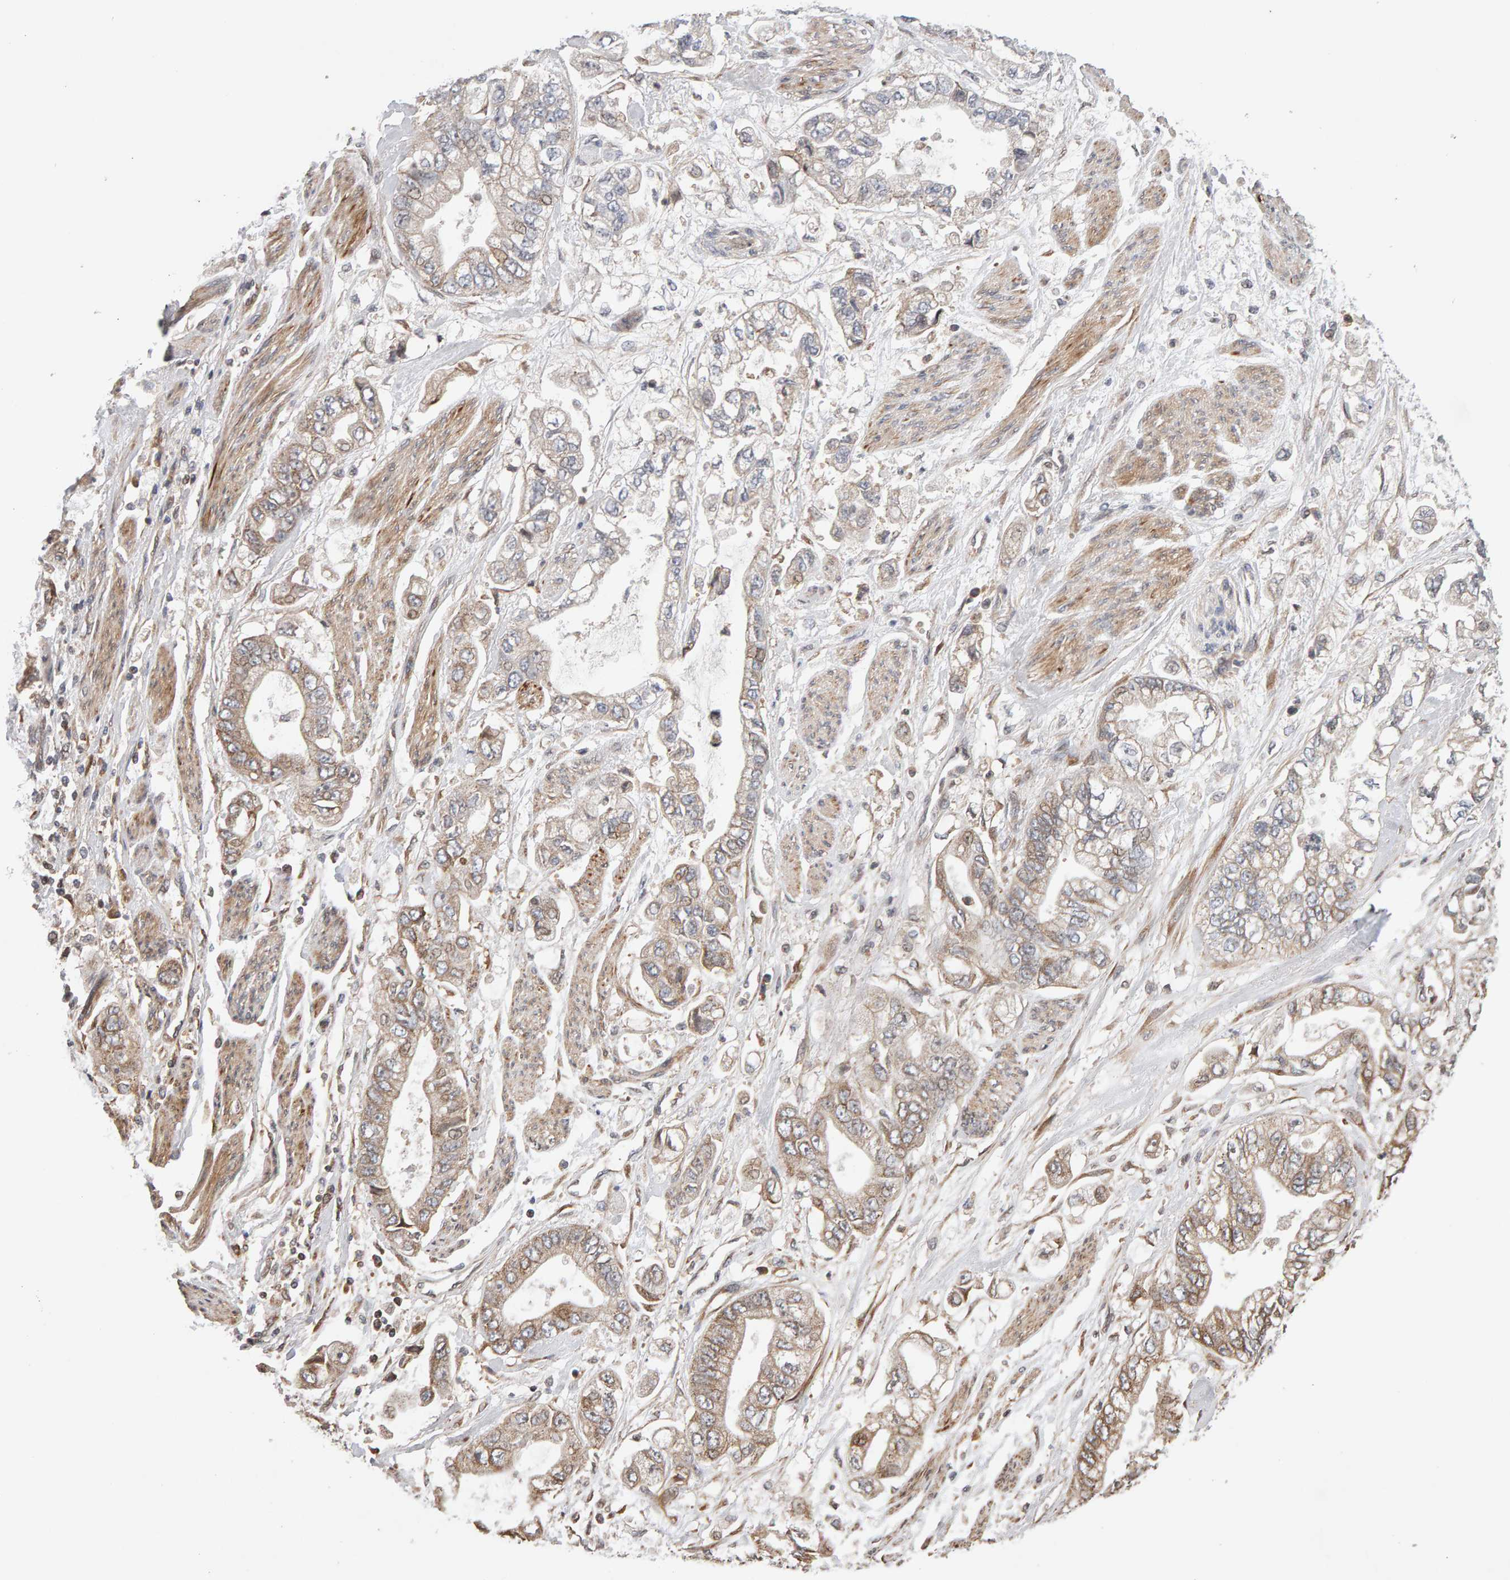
{"staining": {"intensity": "weak", "quantity": ">75%", "location": "cytoplasmic/membranous"}, "tissue": "stomach cancer", "cell_type": "Tumor cells", "image_type": "cancer", "snomed": [{"axis": "morphology", "description": "Normal tissue, NOS"}, {"axis": "morphology", "description": "Adenocarcinoma, NOS"}, {"axis": "topography", "description": "Stomach"}], "caption": "Weak cytoplasmic/membranous expression is present in approximately >75% of tumor cells in stomach cancer (adenocarcinoma).", "gene": "LZTS1", "patient": {"sex": "male", "age": 62}}